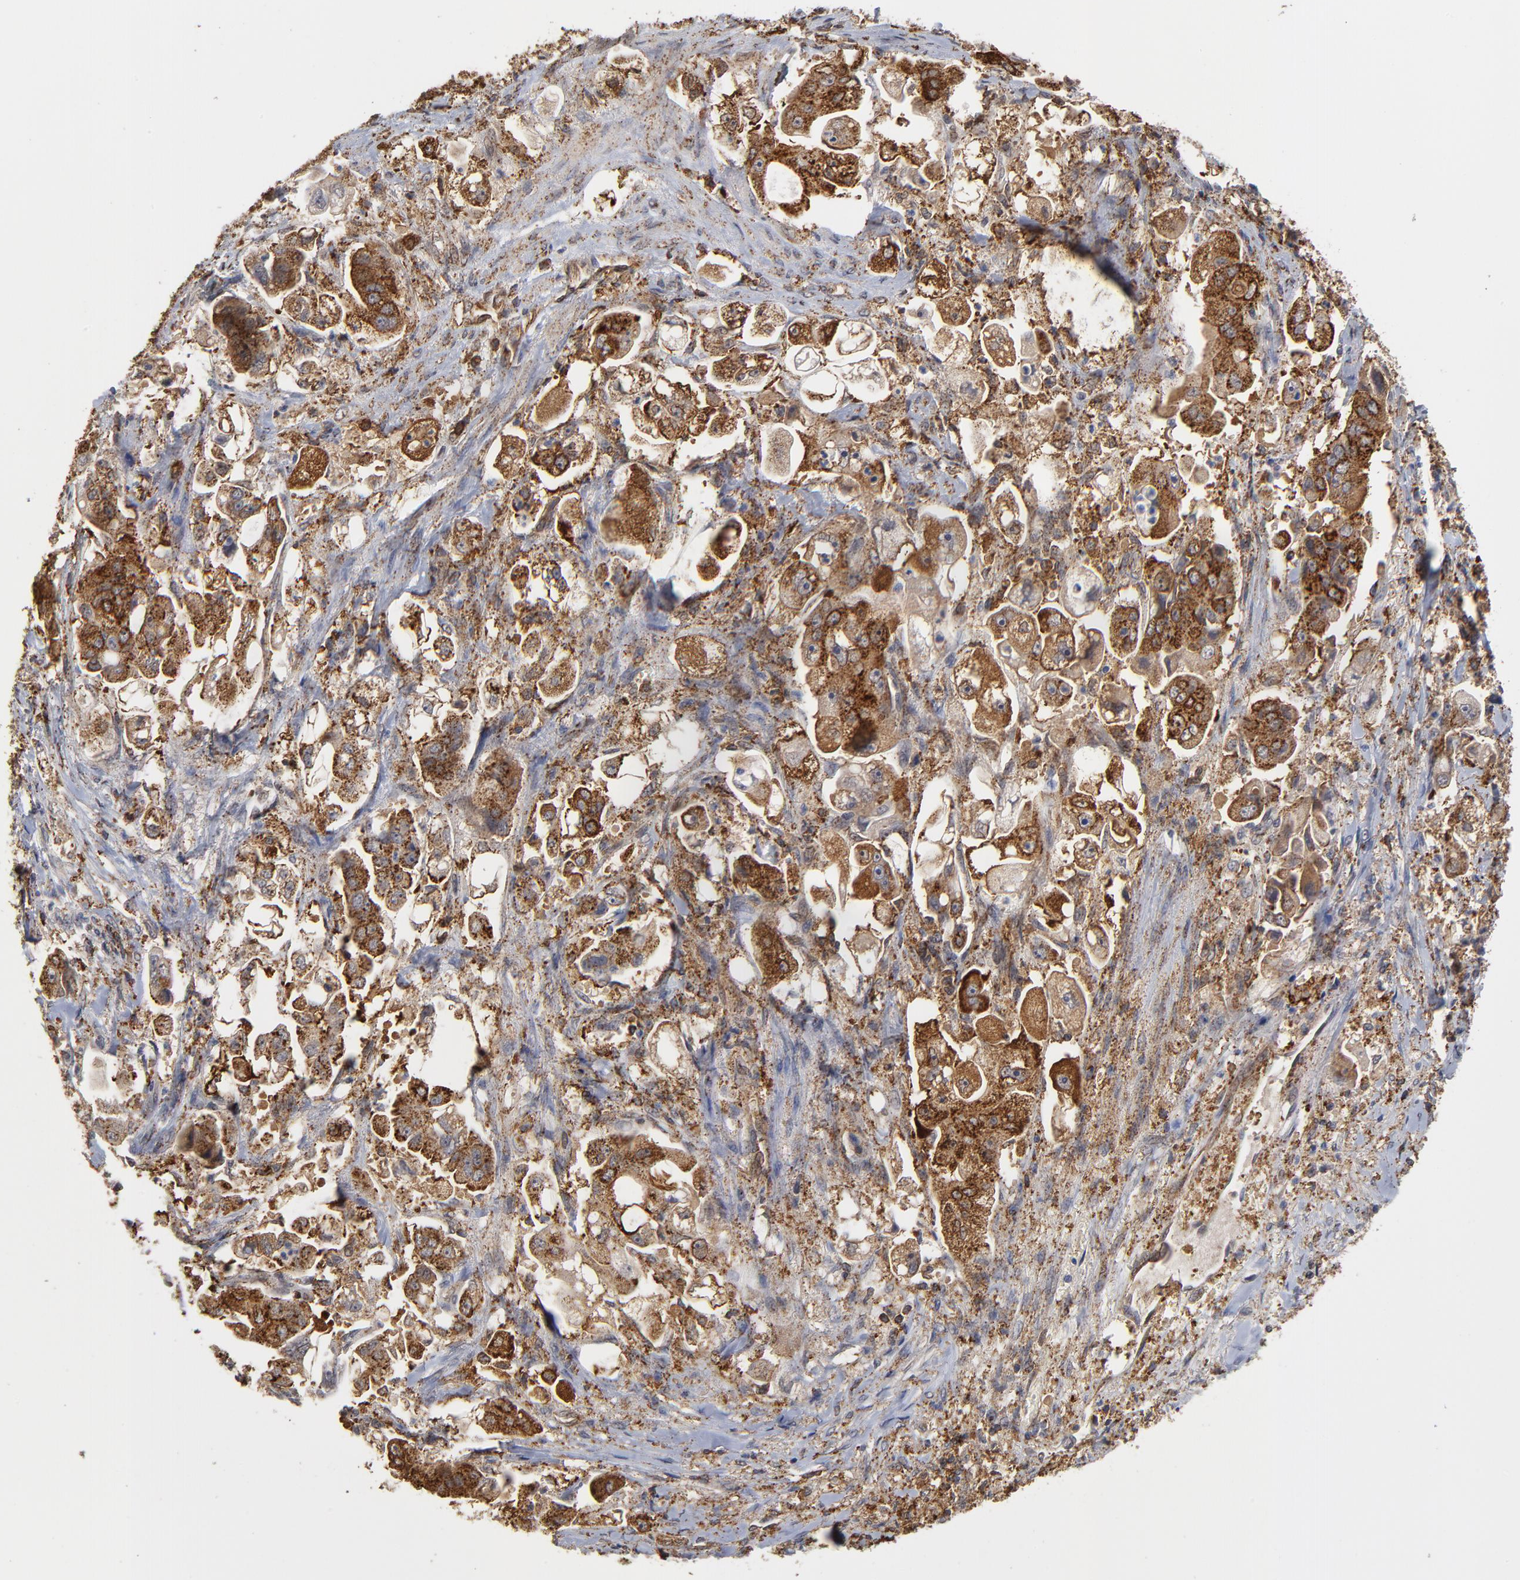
{"staining": {"intensity": "strong", "quantity": ">75%", "location": "cytoplasmic/membranous"}, "tissue": "stomach cancer", "cell_type": "Tumor cells", "image_type": "cancer", "snomed": [{"axis": "morphology", "description": "Adenocarcinoma, NOS"}, {"axis": "topography", "description": "Stomach"}], "caption": "Protein analysis of stomach cancer tissue shows strong cytoplasmic/membranous positivity in approximately >75% of tumor cells. (DAB IHC, brown staining for protein, blue staining for nuclei).", "gene": "ASB8", "patient": {"sex": "male", "age": 62}}